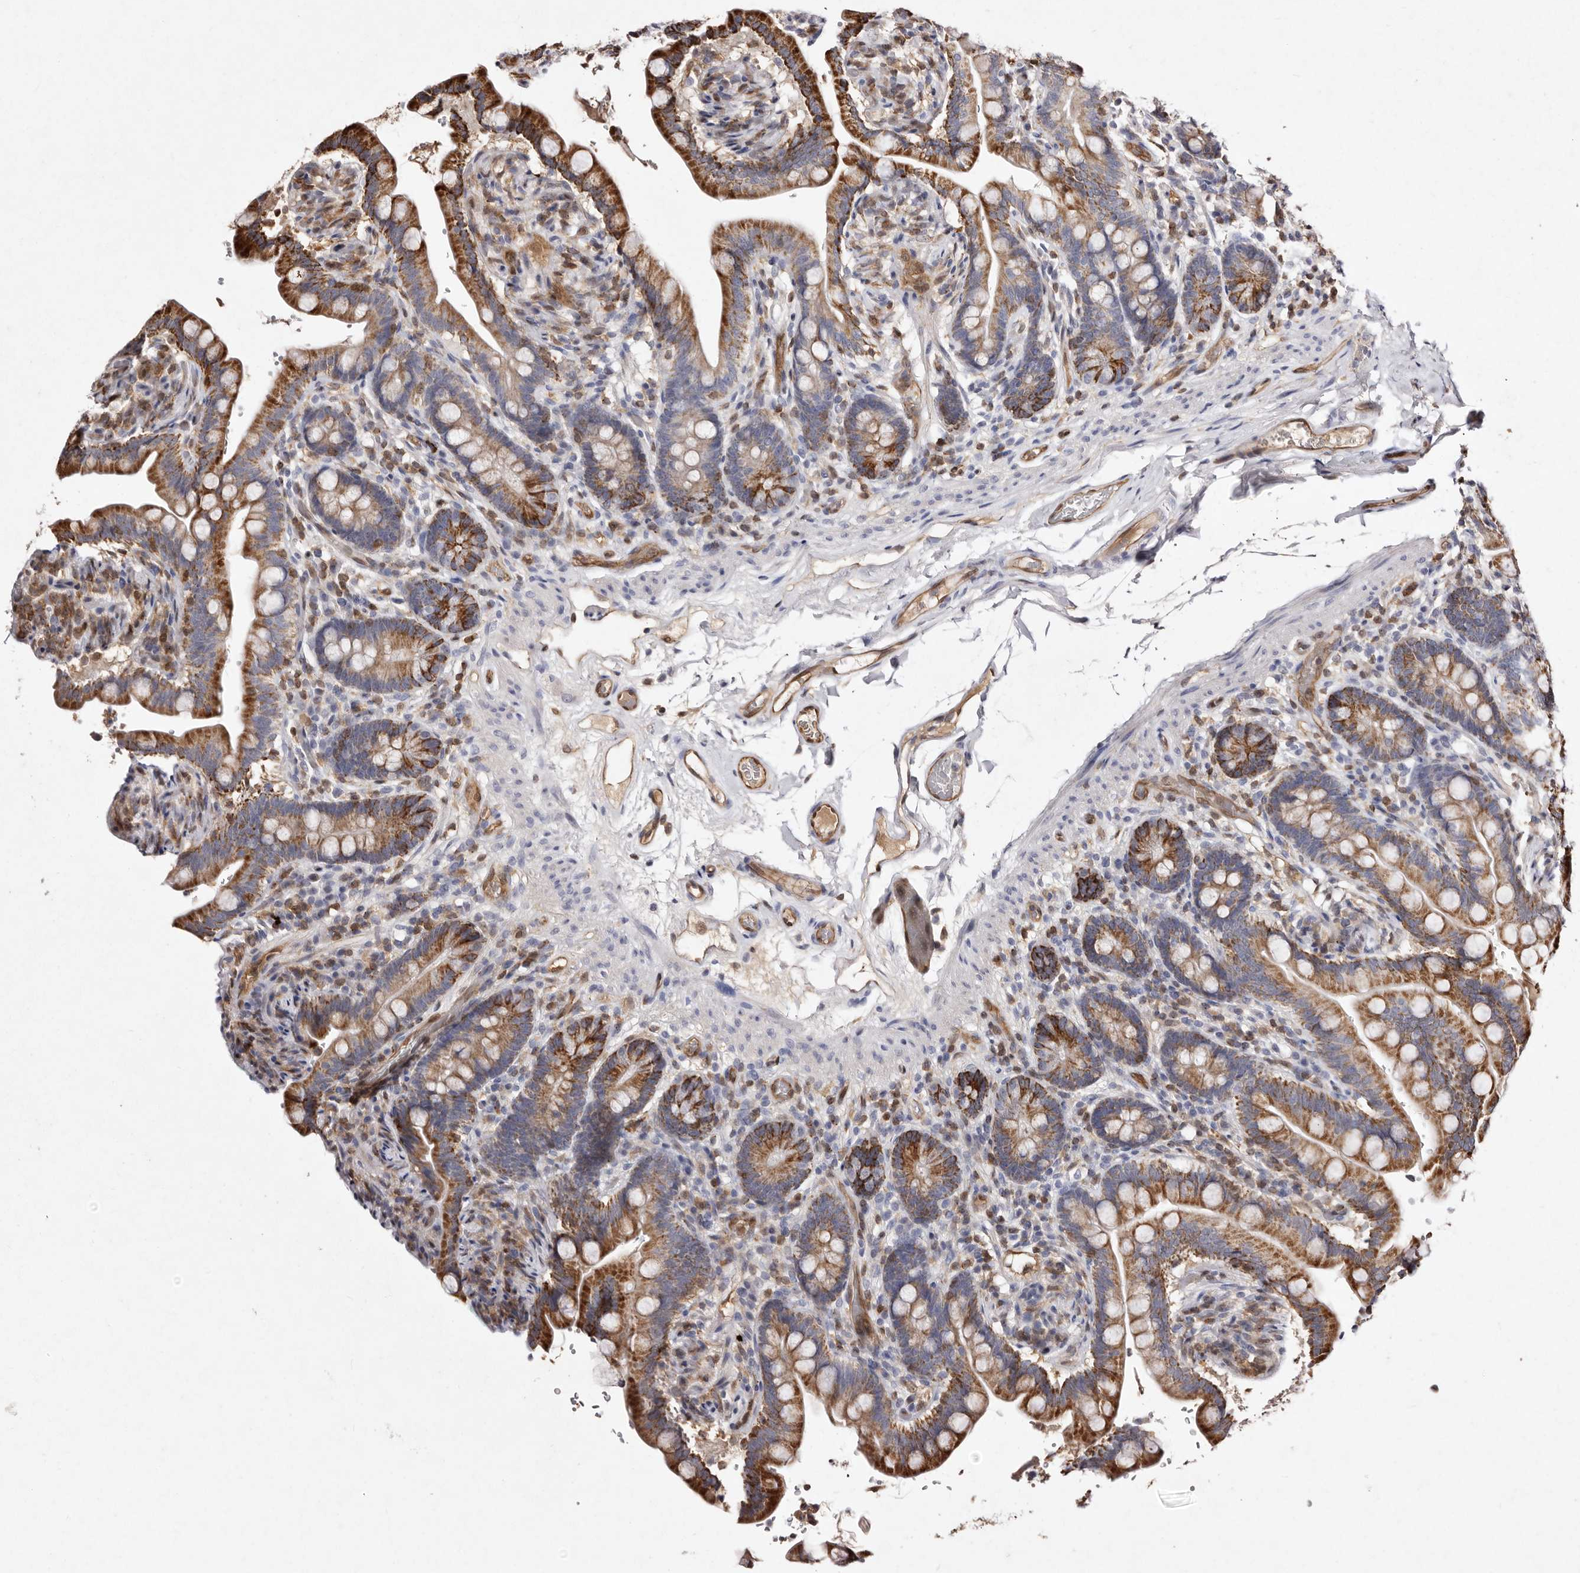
{"staining": {"intensity": "moderate", "quantity": ">75%", "location": "cytoplasmic/membranous"}, "tissue": "colon", "cell_type": "Endothelial cells", "image_type": "normal", "snomed": [{"axis": "morphology", "description": "Normal tissue, NOS"}, {"axis": "topography", "description": "Smooth muscle"}, {"axis": "topography", "description": "Colon"}], "caption": "The micrograph displays staining of normal colon, revealing moderate cytoplasmic/membranous protein positivity (brown color) within endothelial cells.", "gene": "GIMAP4", "patient": {"sex": "male", "age": 73}}